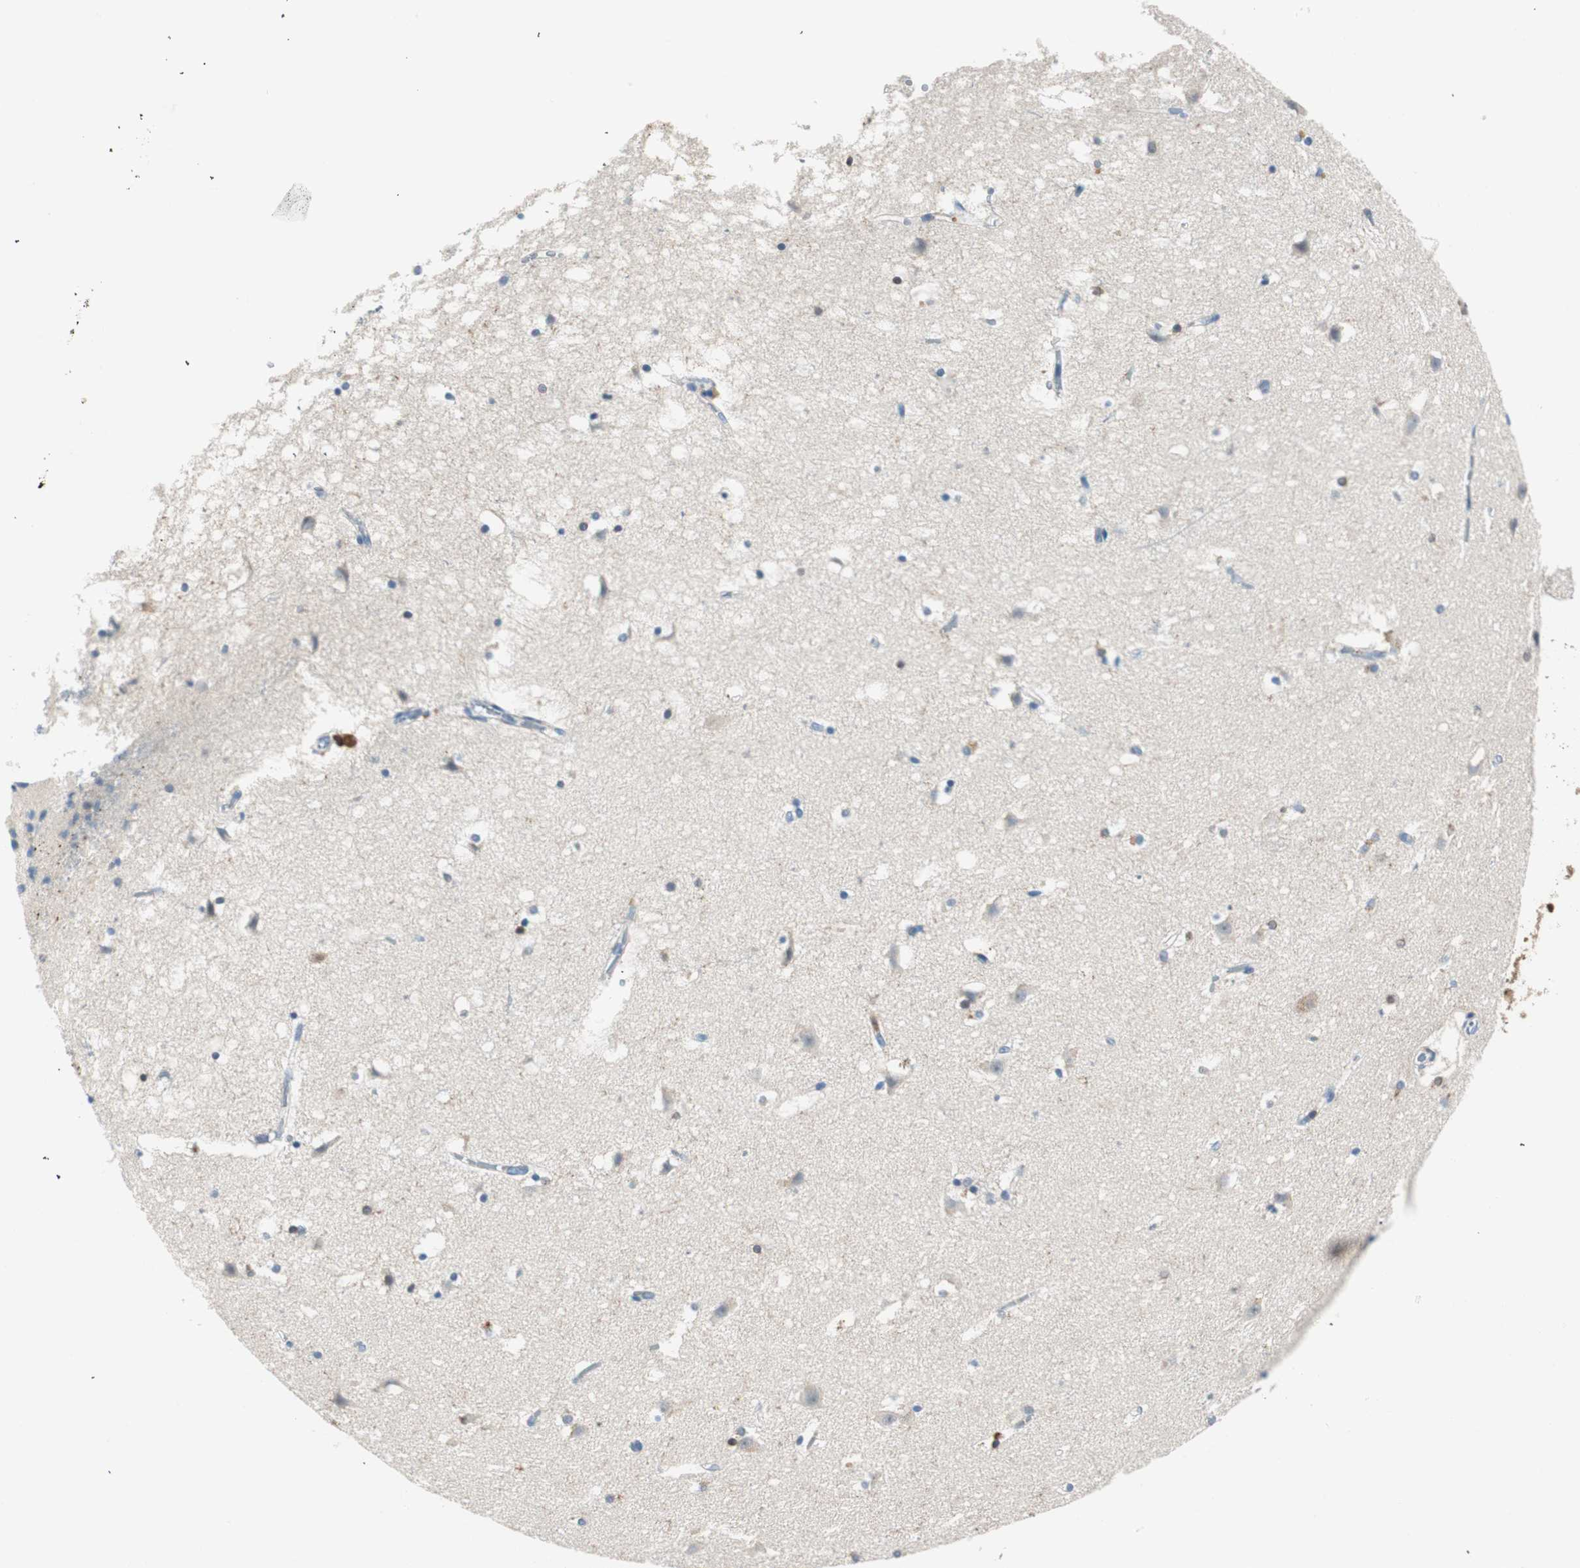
{"staining": {"intensity": "strong", "quantity": "<25%", "location": "cytoplasmic/membranous,nuclear"}, "tissue": "caudate", "cell_type": "Glial cells", "image_type": "normal", "snomed": [{"axis": "morphology", "description": "Normal tissue, NOS"}, {"axis": "topography", "description": "Lateral ventricle wall"}], "caption": "DAB immunohistochemical staining of benign caudate displays strong cytoplasmic/membranous,nuclear protein positivity in about <25% of glial cells. The staining is performed using DAB brown chromogen to label protein expression. The nuclei are counter-stained blue using hematoxylin.", "gene": "COTL1", "patient": {"sex": "male", "age": 45}}